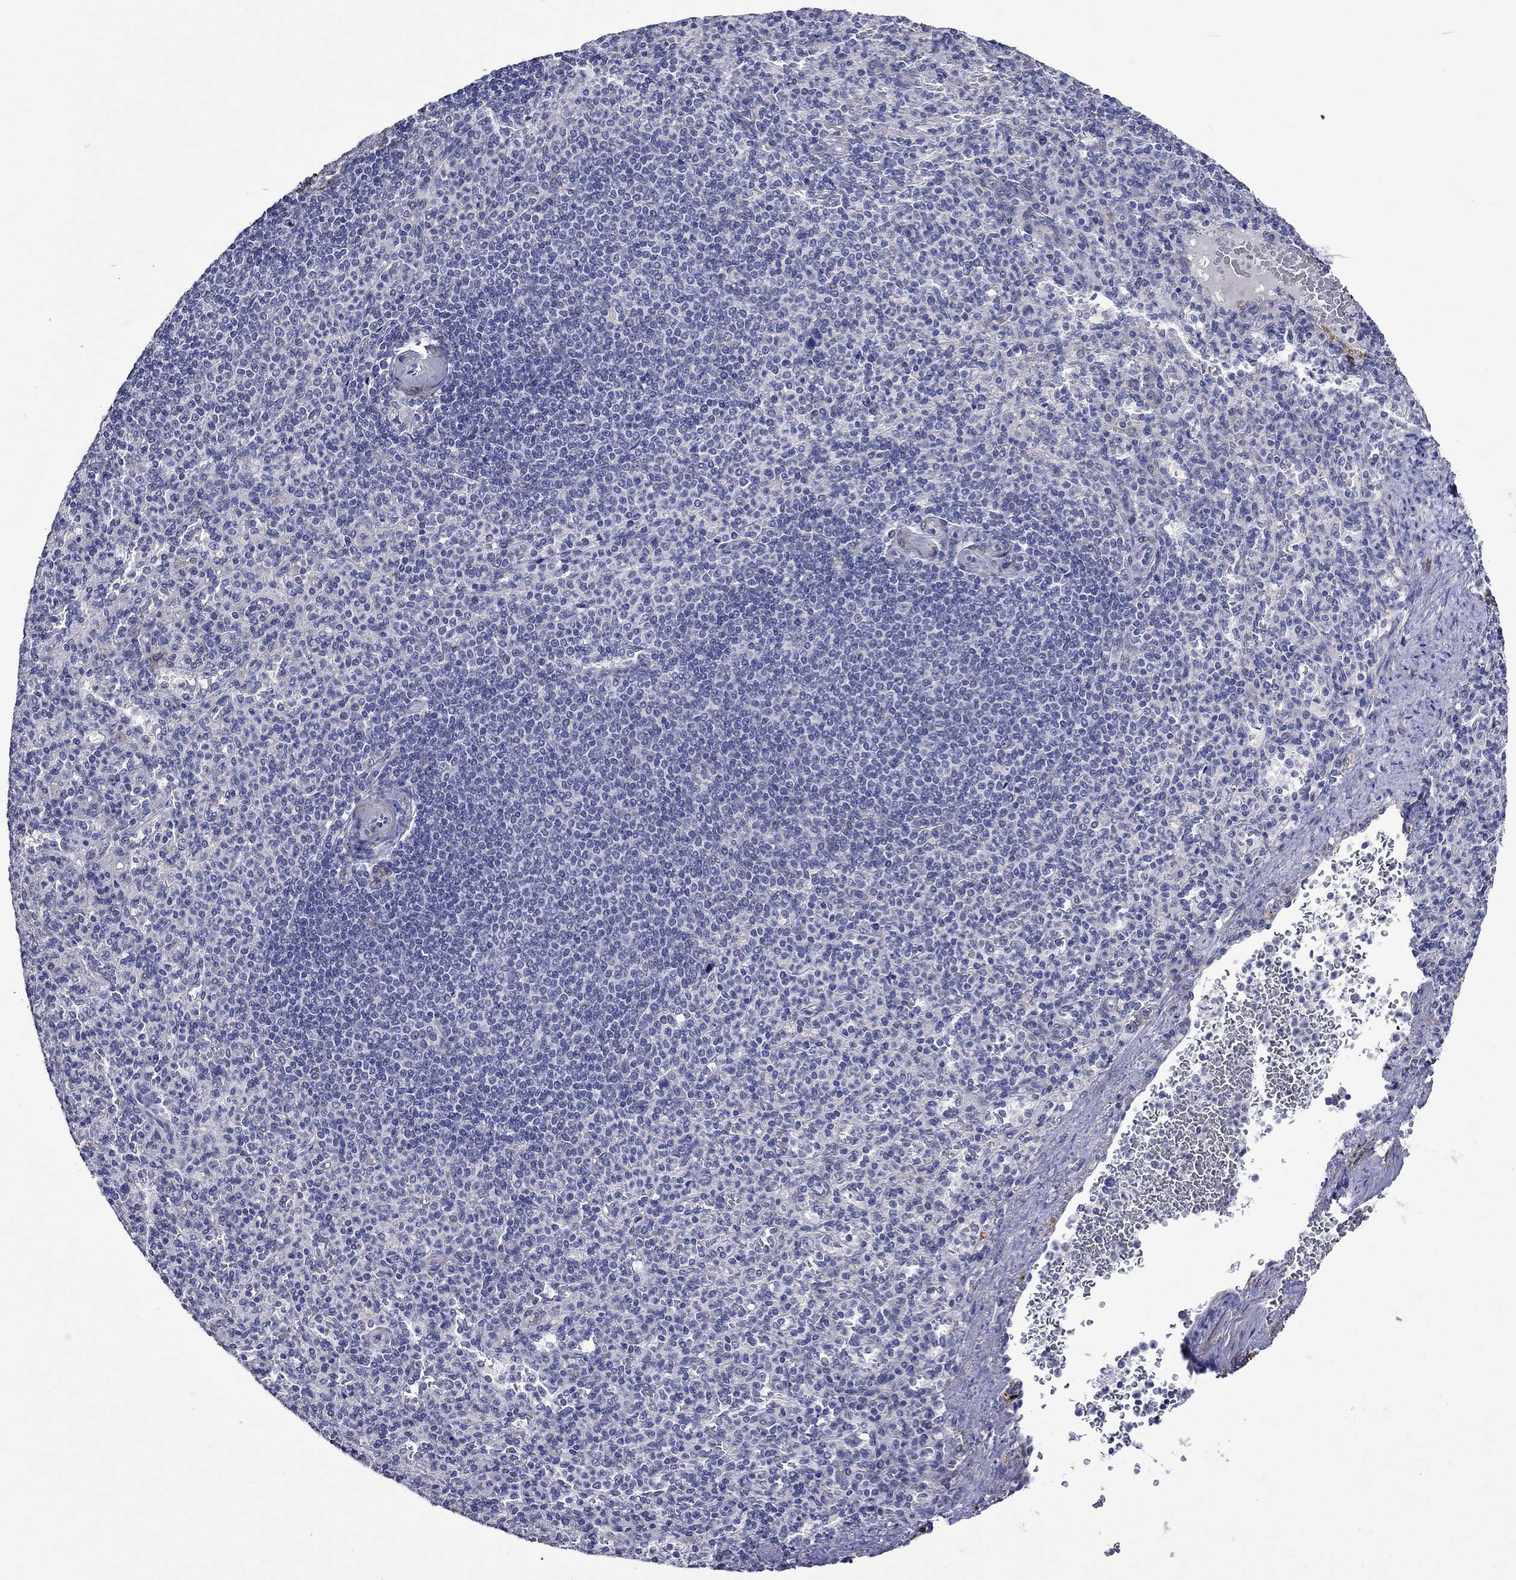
{"staining": {"intensity": "negative", "quantity": "none", "location": "none"}, "tissue": "spleen", "cell_type": "Cells in red pulp", "image_type": "normal", "snomed": [{"axis": "morphology", "description": "Normal tissue, NOS"}, {"axis": "topography", "description": "Spleen"}], "caption": "Immunohistochemistry of benign spleen displays no expression in cells in red pulp. (Stains: DAB (3,3'-diaminobenzidine) IHC with hematoxylin counter stain, Microscopy: brightfield microscopy at high magnification).", "gene": "CRYAB", "patient": {"sex": "female", "age": 74}}